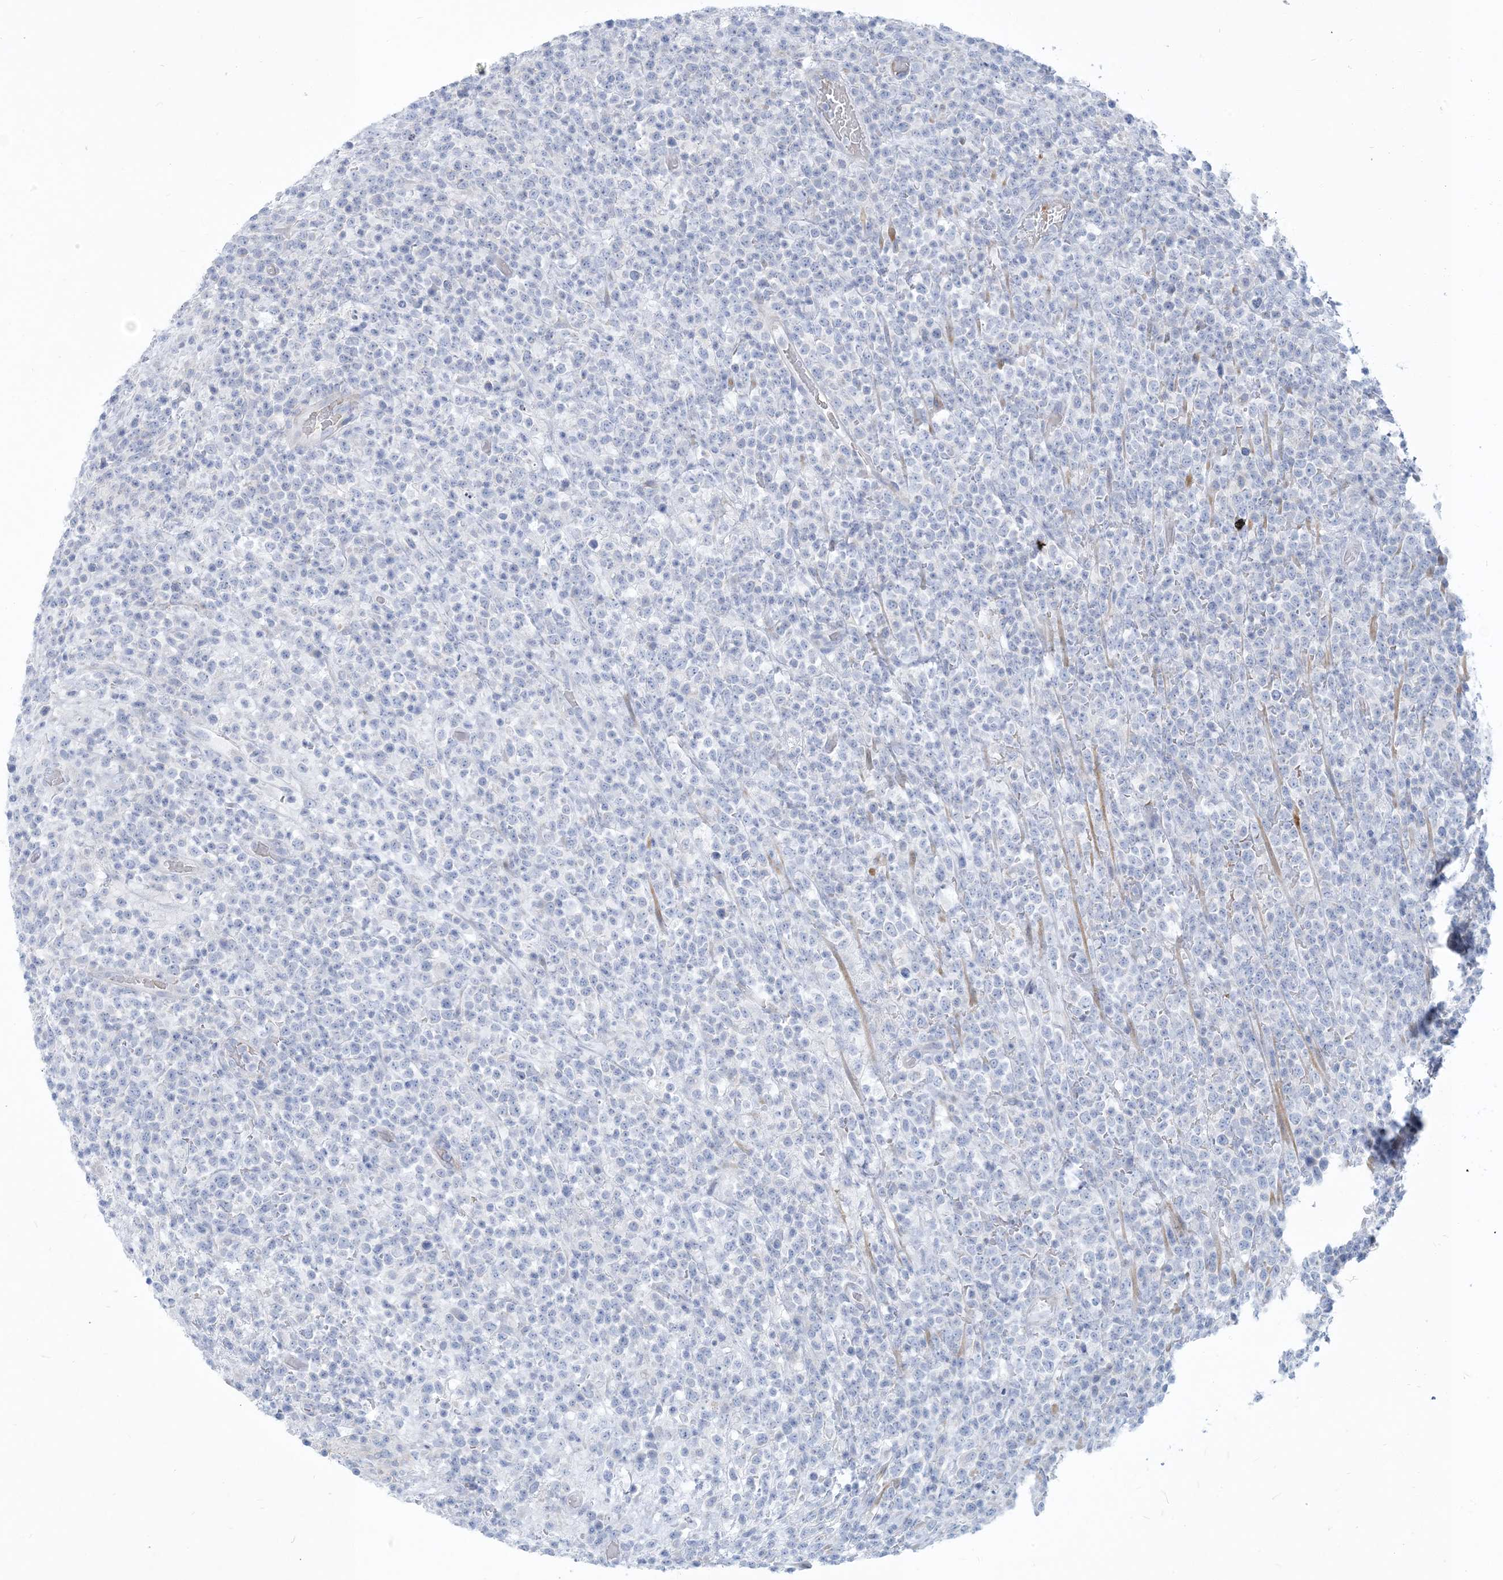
{"staining": {"intensity": "negative", "quantity": "none", "location": "none"}, "tissue": "lymphoma", "cell_type": "Tumor cells", "image_type": "cancer", "snomed": [{"axis": "morphology", "description": "Malignant lymphoma, non-Hodgkin's type, High grade"}, {"axis": "topography", "description": "Colon"}], "caption": "DAB (3,3'-diaminobenzidine) immunohistochemical staining of lymphoma shows no significant expression in tumor cells. (DAB (3,3'-diaminobenzidine) immunohistochemistry (IHC) visualized using brightfield microscopy, high magnification).", "gene": "MOXD1", "patient": {"sex": "female", "age": 53}}